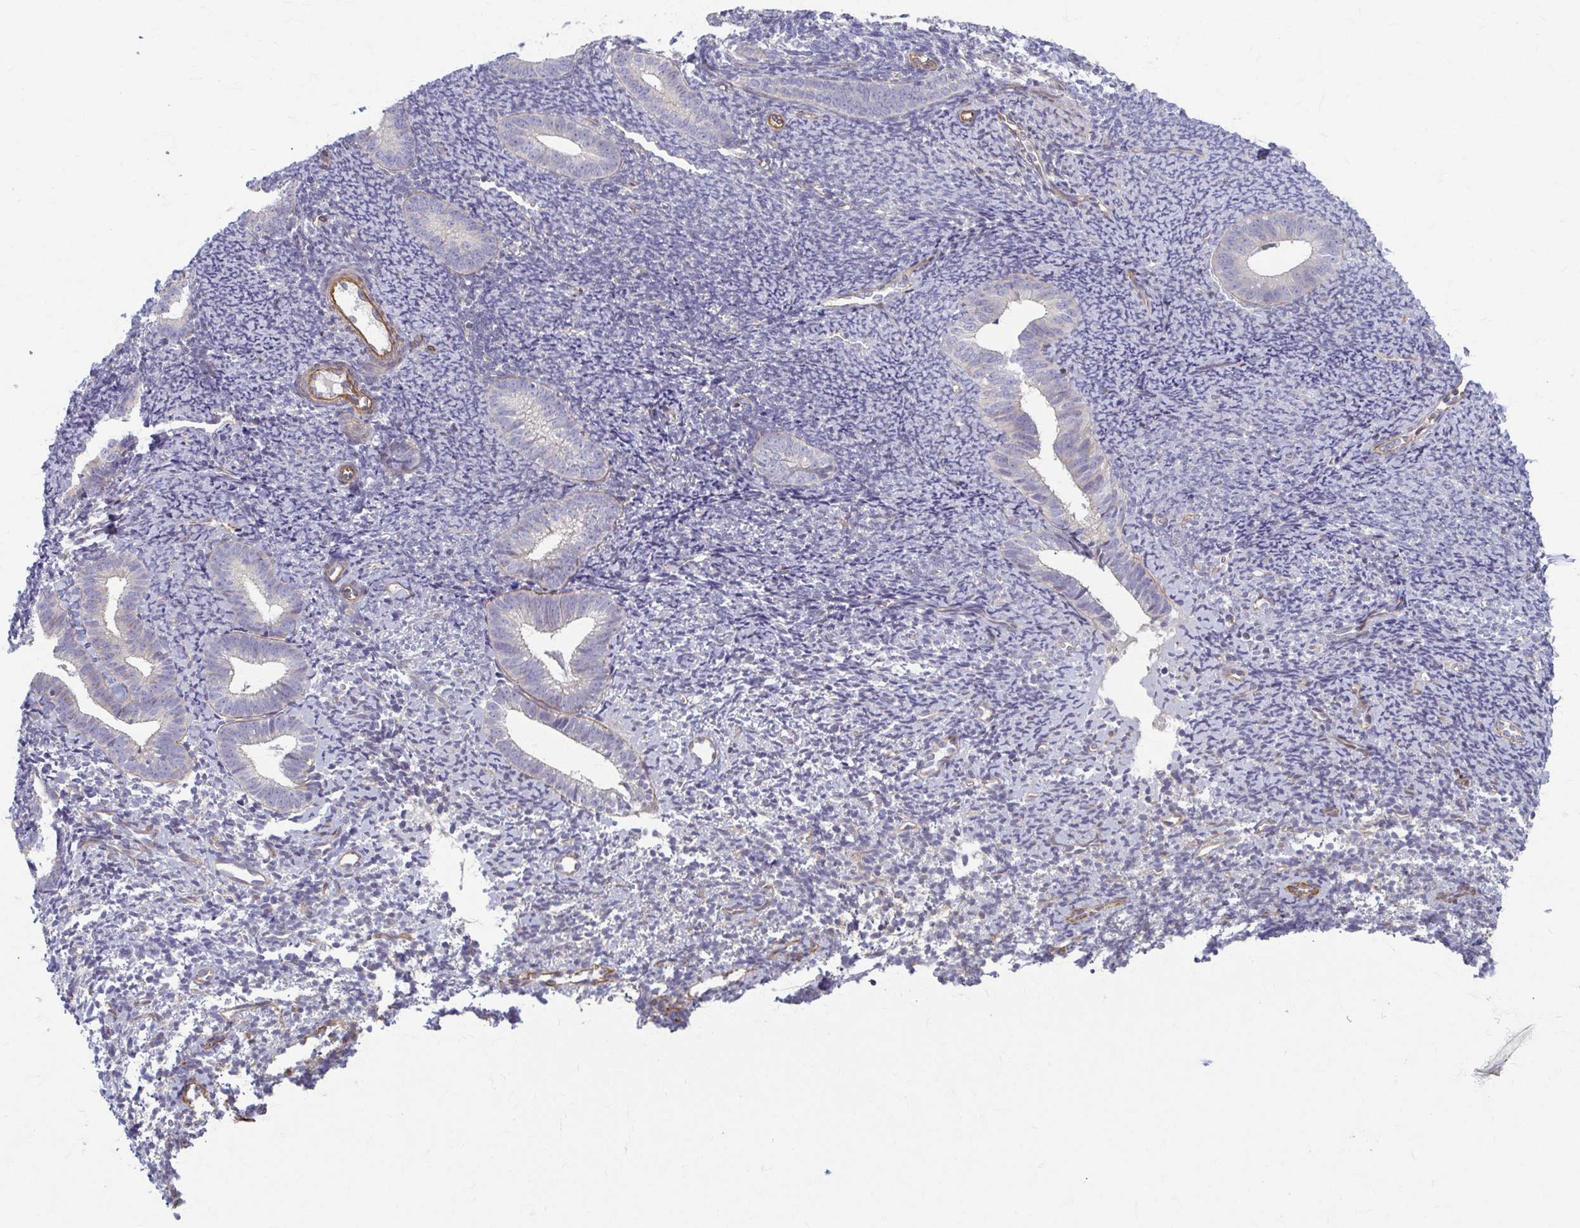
{"staining": {"intensity": "negative", "quantity": "none", "location": "none"}, "tissue": "endometrium", "cell_type": "Cells in endometrial stroma", "image_type": "normal", "snomed": [{"axis": "morphology", "description": "Normal tissue, NOS"}, {"axis": "topography", "description": "Endometrium"}], "caption": "DAB (3,3'-diaminobenzidine) immunohistochemical staining of benign human endometrium displays no significant expression in cells in endometrial stroma.", "gene": "EID2B", "patient": {"sex": "female", "age": 39}}